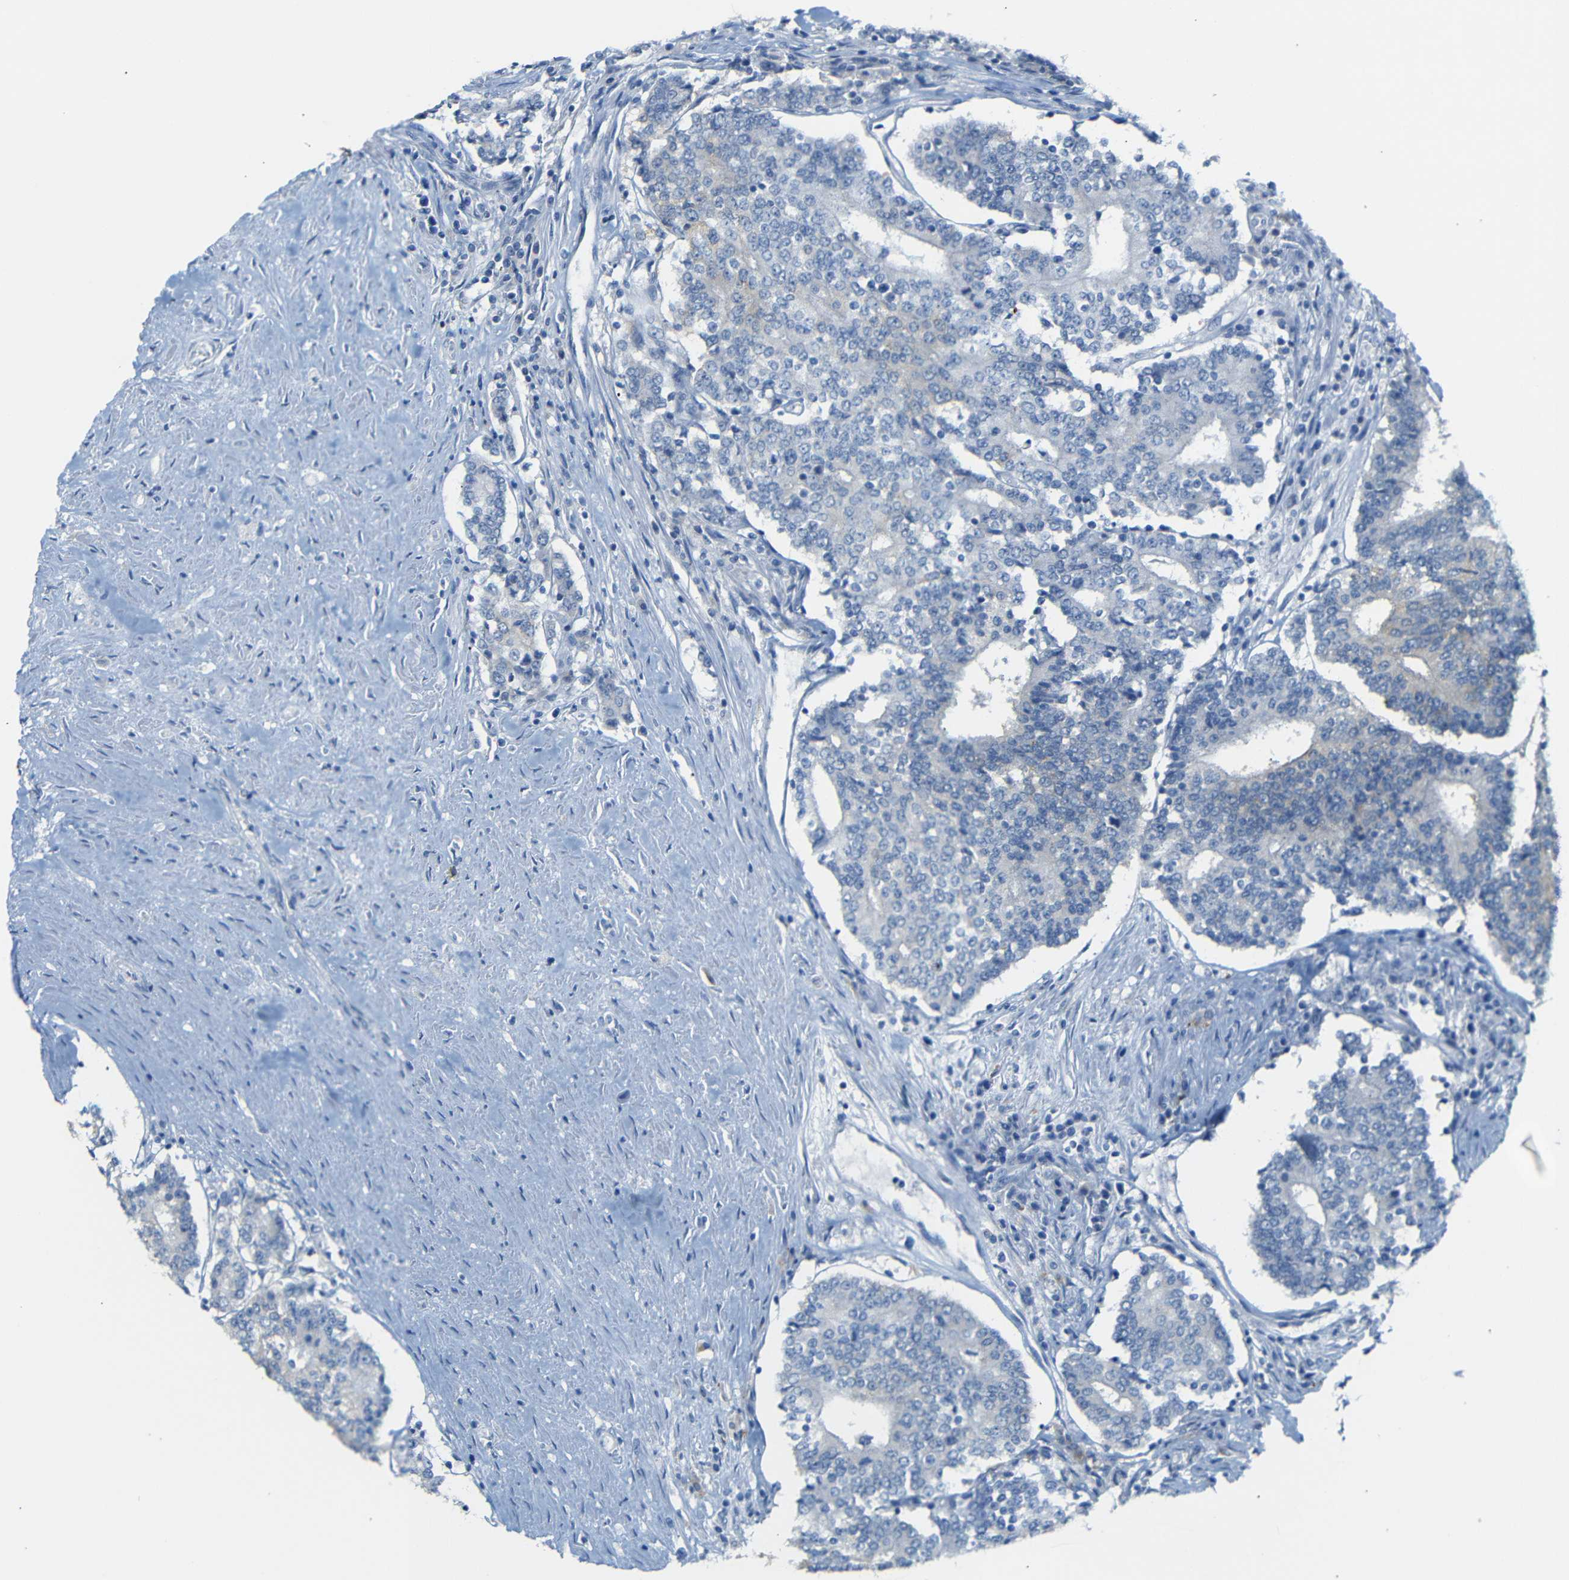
{"staining": {"intensity": "negative", "quantity": "none", "location": "none"}, "tissue": "prostate cancer", "cell_type": "Tumor cells", "image_type": "cancer", "snomed": [{"axis": "morphology", "description": "Normal tissue, NOS"}, {"axis": "morphology", "description": "Adenocarcinoma, High grade"}, {"axis": "topography", "description": "Prostate"}, {"axis": "topography", "description": "Seminal veicle"}], "caption": "DAB immunohistochemical staining of human adenocarcinoma (high-grade) (prostate) shows no significant positivity in tumor cells. Brightfield microscopy of immunohistochemistry (IHC) stained with DAB (brown) and hematoxylin (blue), captured at high magnification.", "gene": "FCRL1", "patient": {"sex": "male", "age": 55}}